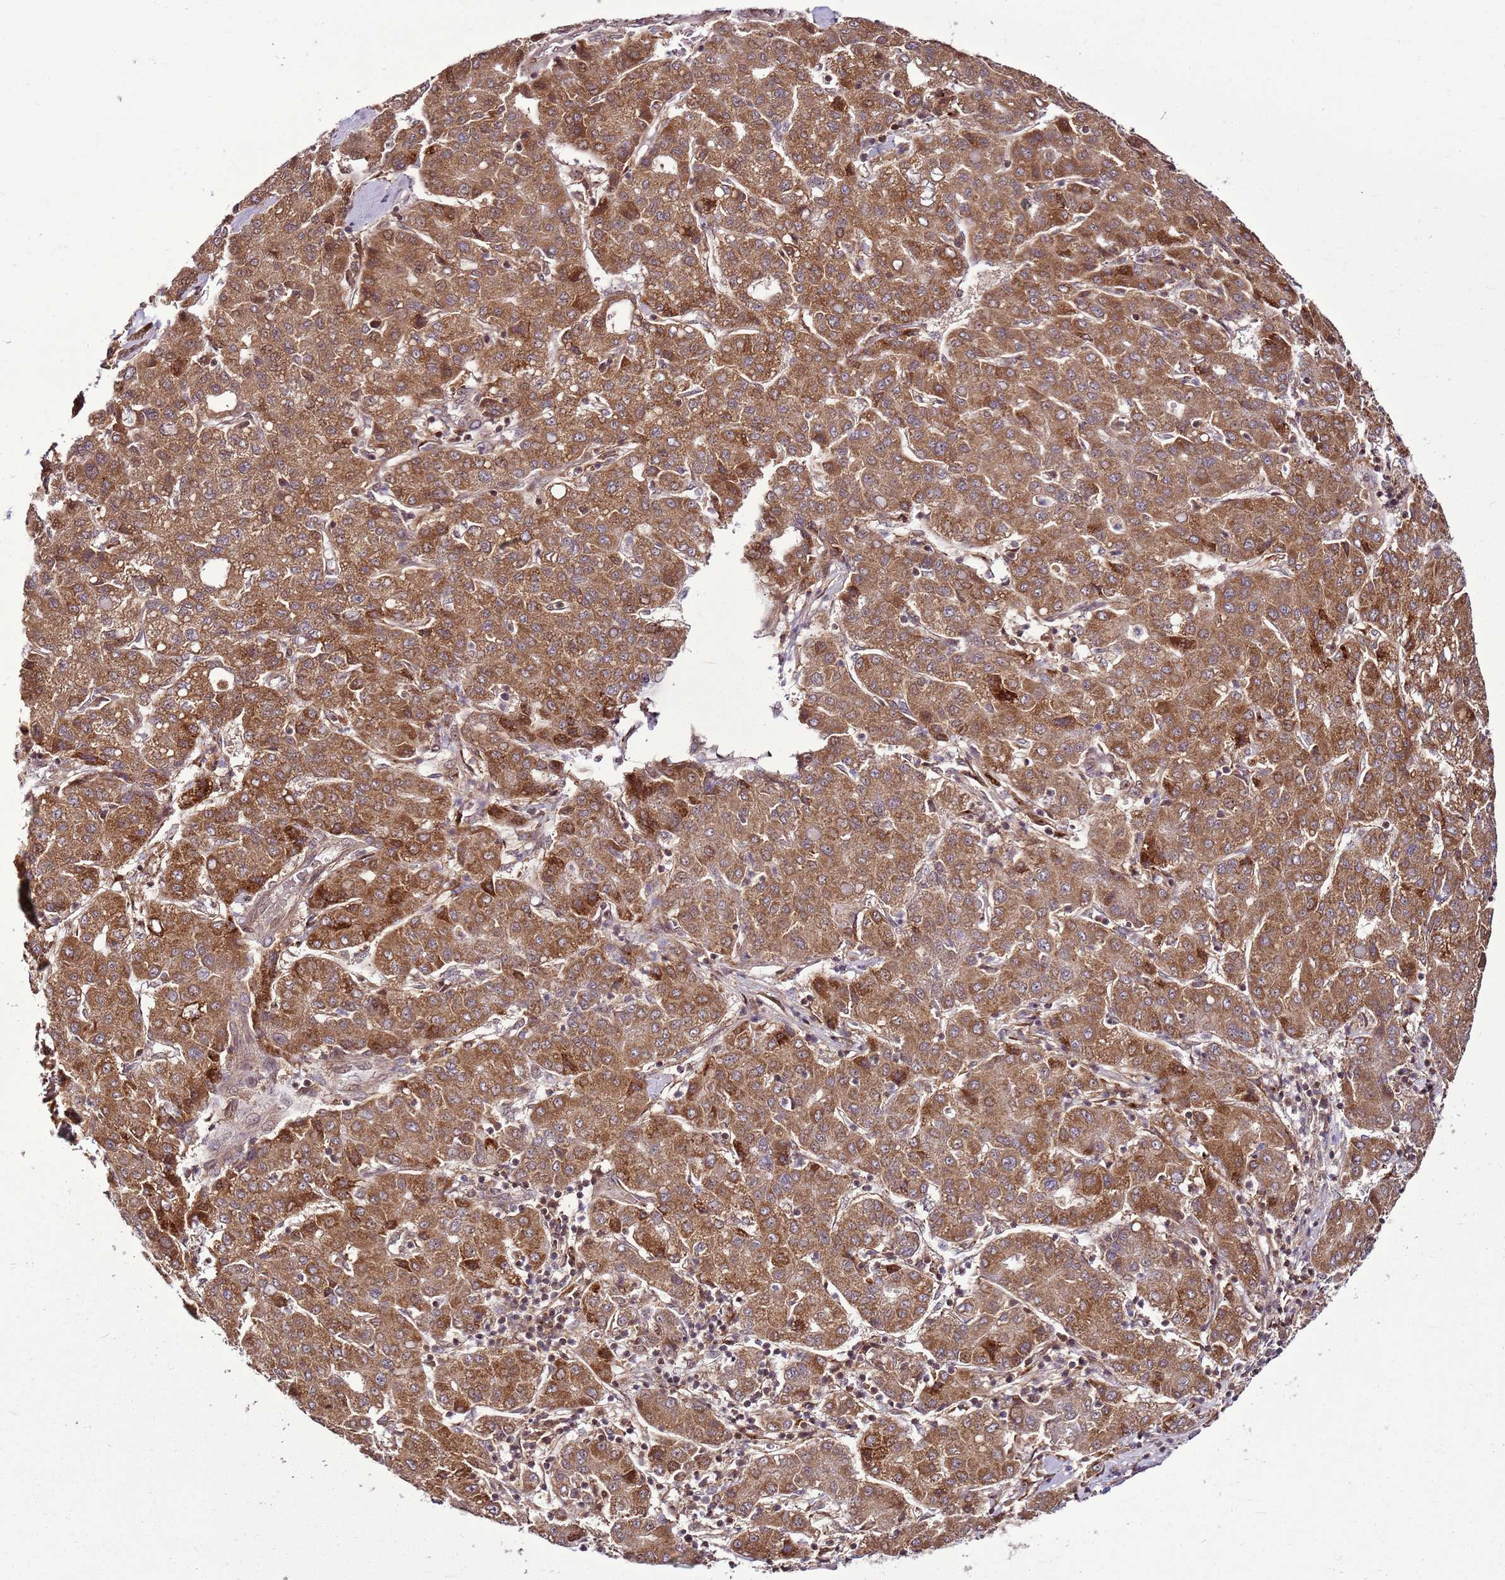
{"staining": {"intensity": "strong", "quantity": ">75%", "location": "cytoplasmic/membranous"}, "tissue": "liver cancer", "cell_type": "Tumor cells", "image_type": "cancer", "snomed": [{"axis": "morphology", "description": "Carcinoma, Hepatocellular, NOS"}, {"axis": "topography", "description": "Liver"}], "caption": "Immunohistochemistry (IHC) histopathology image of neoplastic tissue: human liver cancer stained using immunohistochemistry (IHC) reveals high levels of strong protein expression localized specifically in the cytoplasmic/membranous of tumor cells, appearing as a cytoplasmic/membranous brown color.", "gene": "RASA3", "patient": {"sex": "male", "age": 65}}